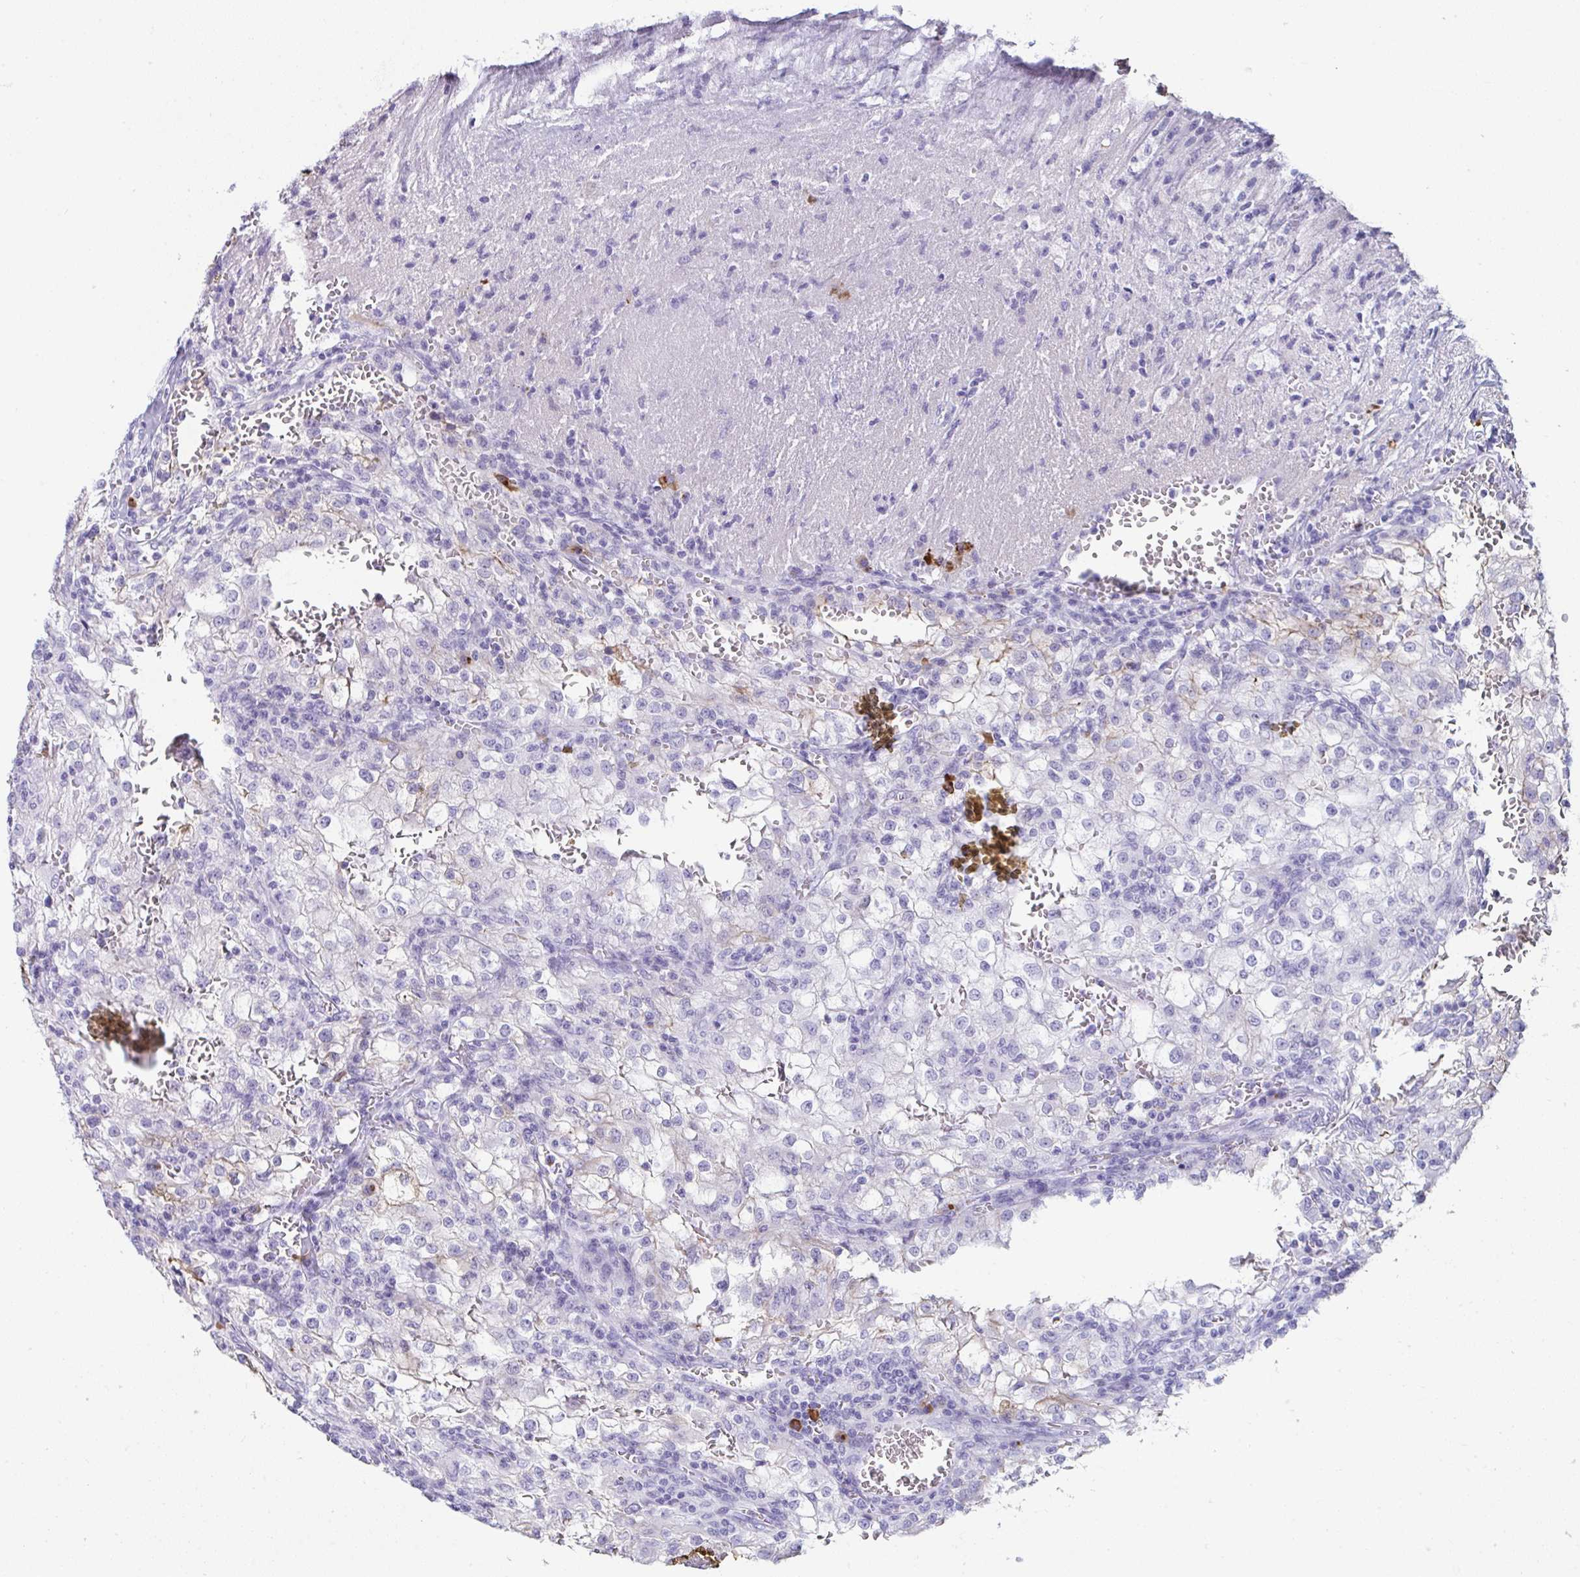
{"staining": {"intensity": "negative", "quantity": "none", "location": "none"}, "tissue": "renal cancer", "cell_type": "Tumor cells", "image_type": "cancer", "snomed": [{"axis": "morphology", "description": "Adenocarcinoma, NOS"}, {"axis": "topography", "description": "Kidney"}], "caption": "Tumor cells are negative for protein expression in human renal cancer (adenocarcinoma).", "gene": "JCHAIN", "patient": {"sex": "female", "age": 74}}